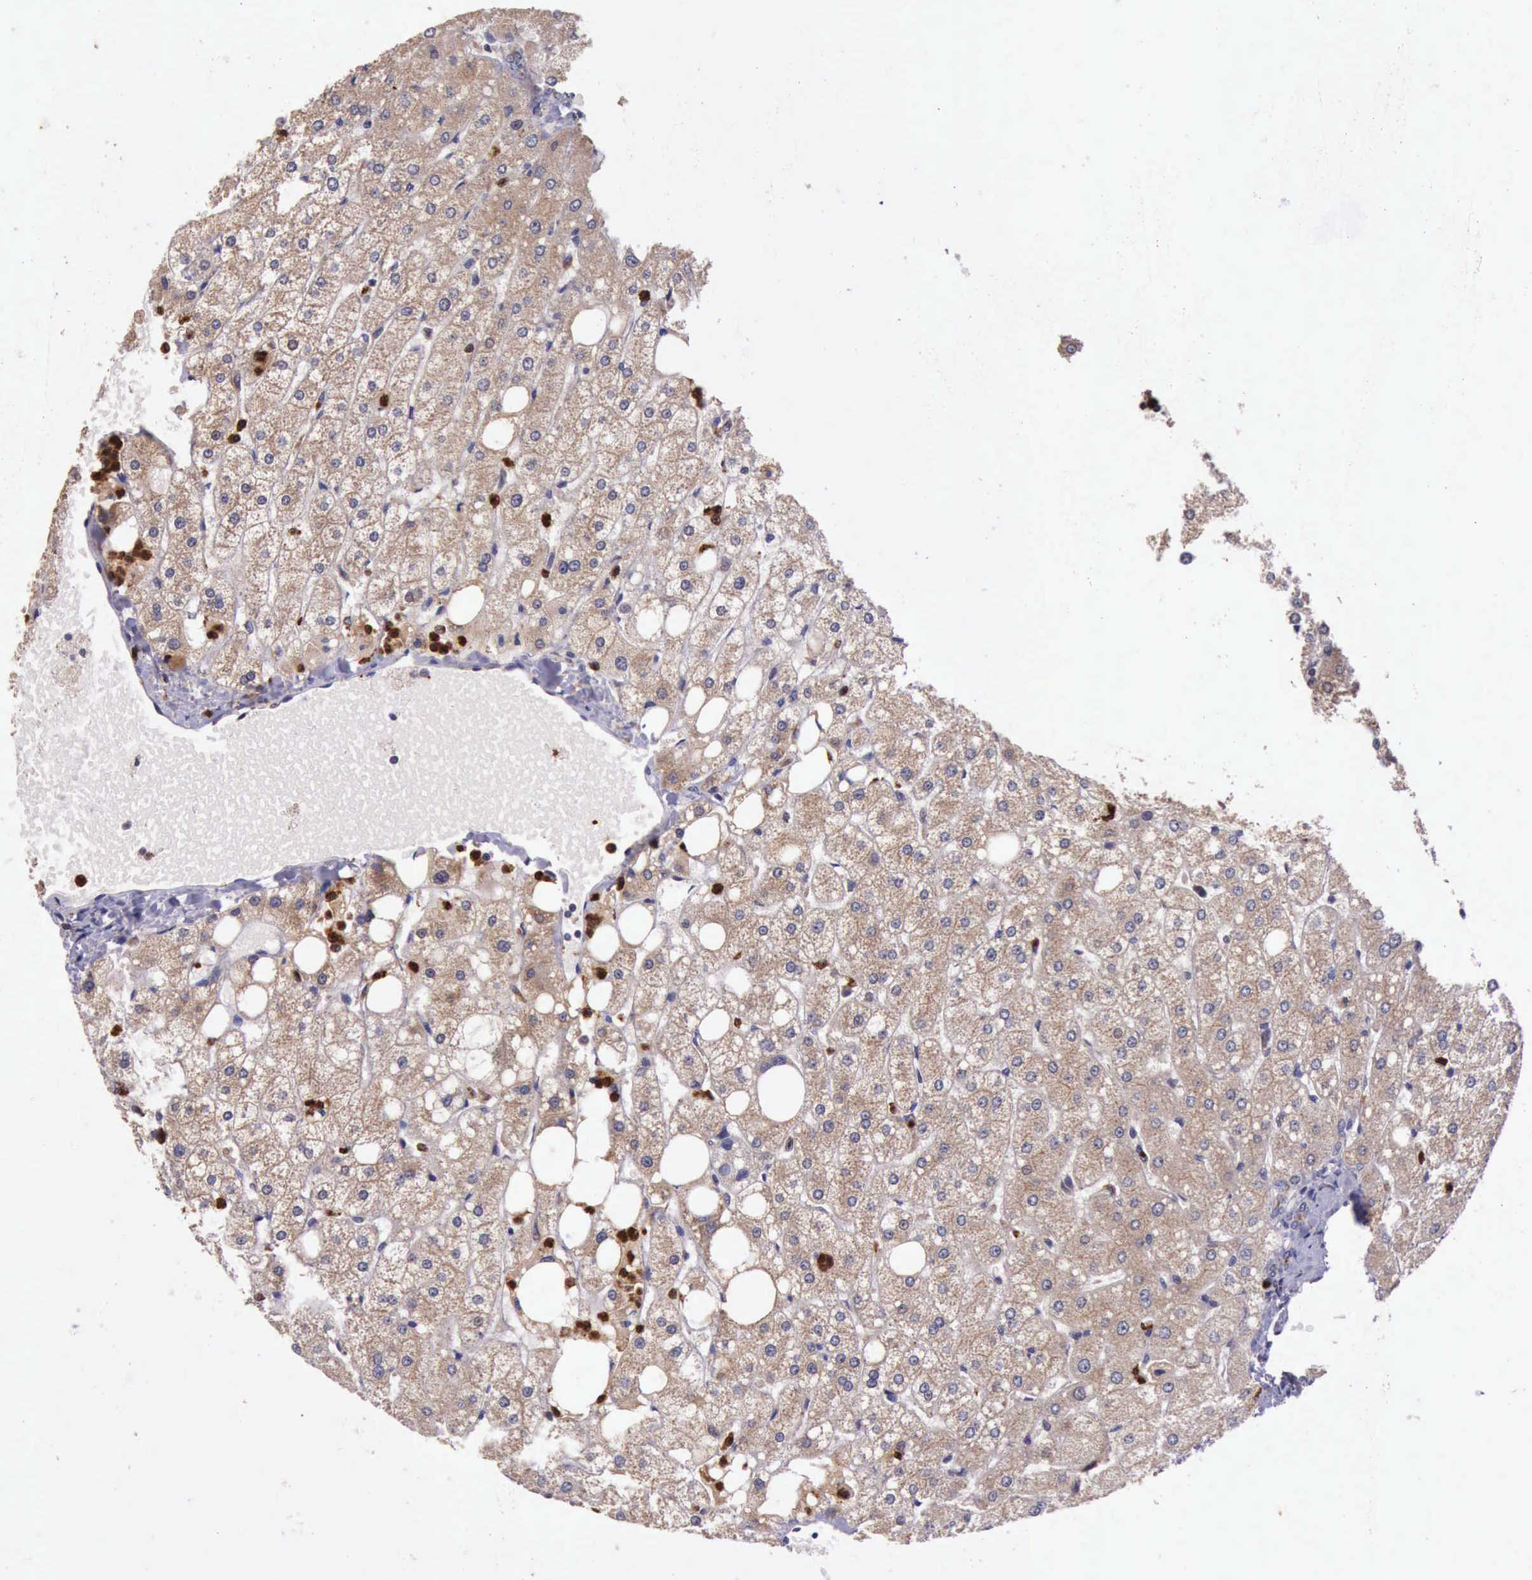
{"staining": {"intensity": "moderate", "quantity": "25%-75%", "location": "cytoplasmic/membranous"}, "tissue": "liver", "cell_type": "Cholangiocytes", "image_type": "normal", "snomed": [{"axis": "morphology", "description": "Normal tissue, NOS"}, {"axis": "topography", "description": "Liver"}], "caption": "Immunohistochemical staining of unremarkable human liver shows moderate cytoplasmic/membranous protein positivity in approximately 25%-75% of cholangiocytes. (DAB IHC with brightfield microscopy, high magnification).", "gene": "ARMCX3", "patient": {"sex": "male", "age": 35}}